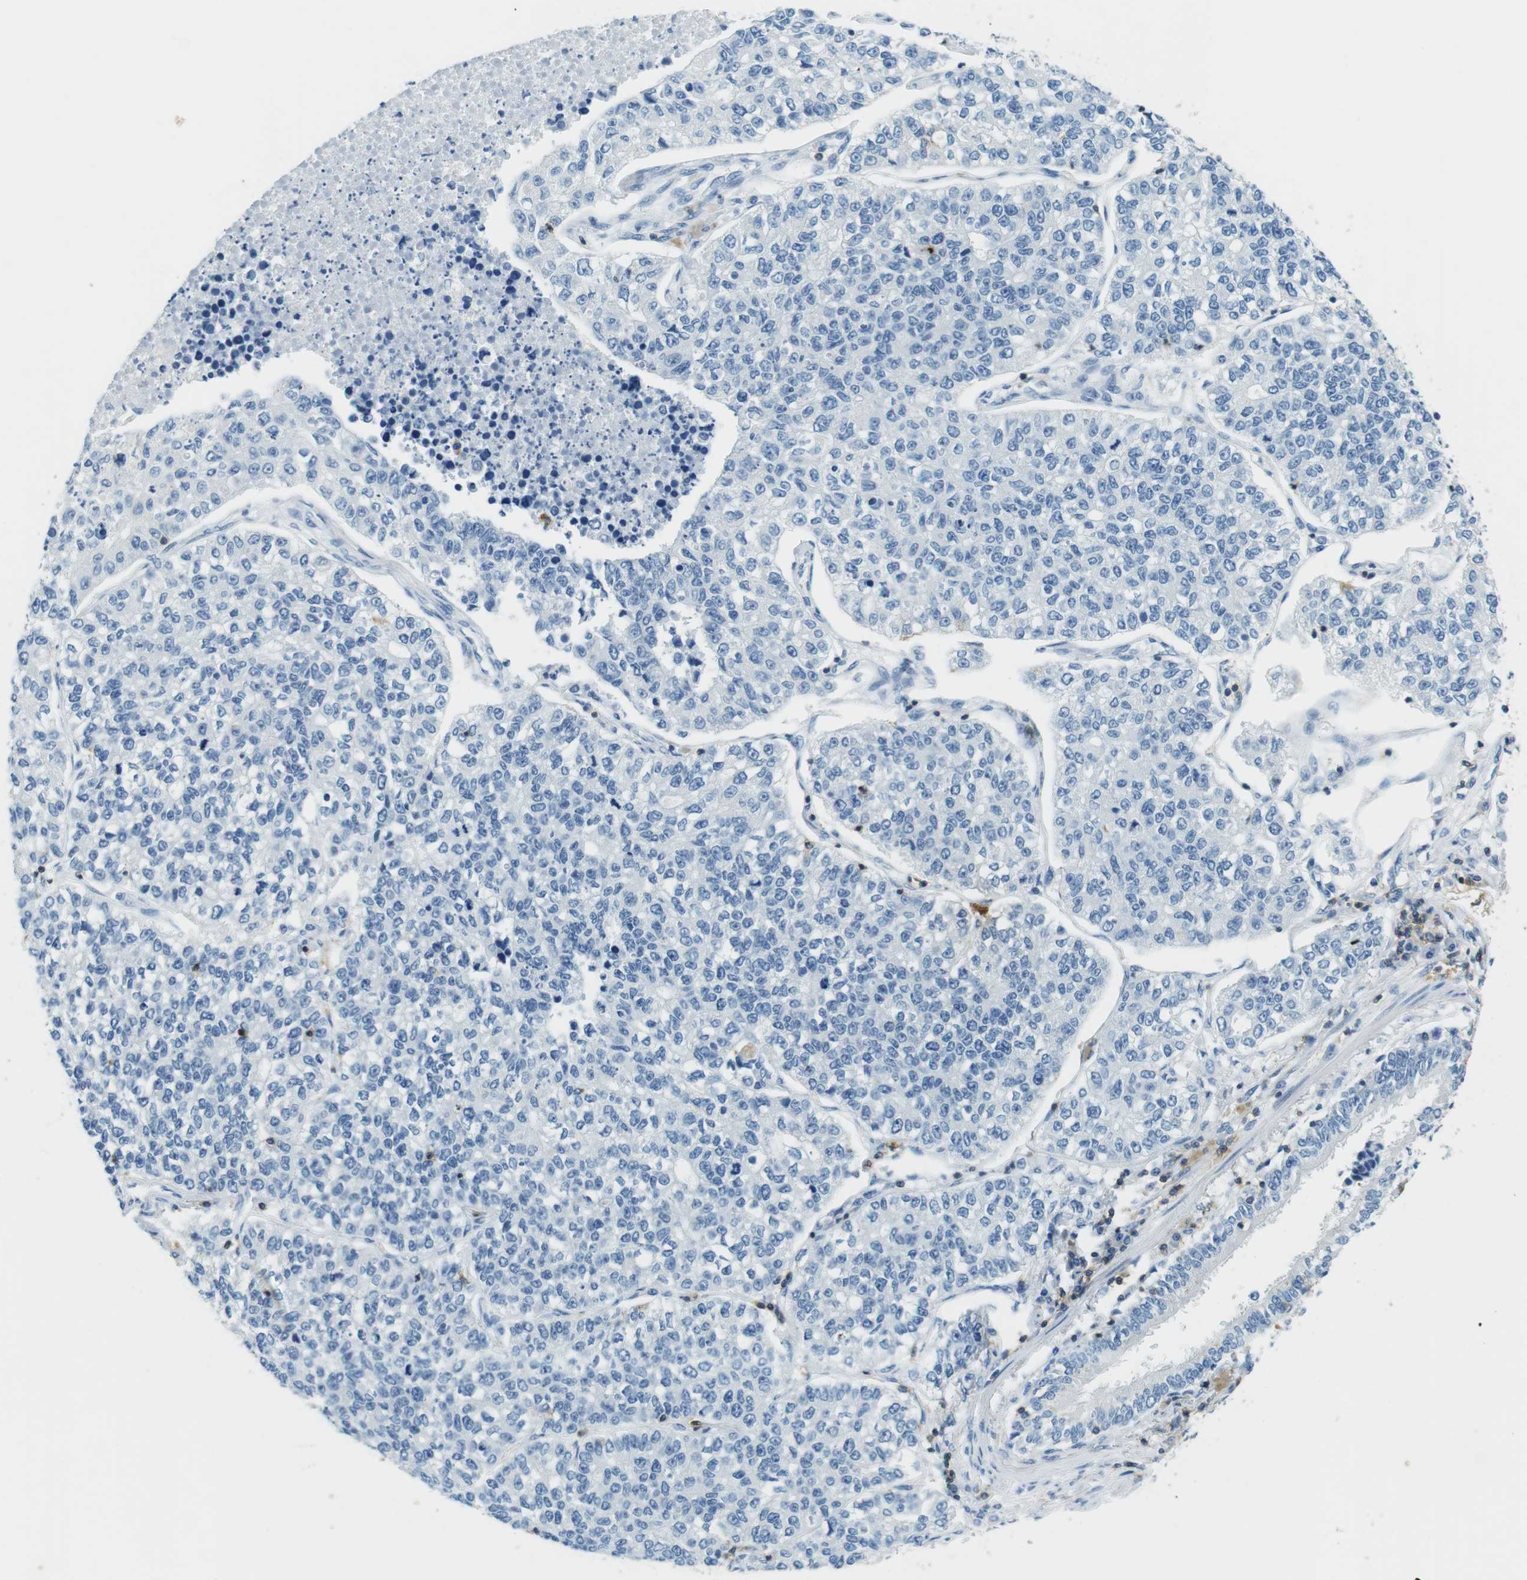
{"staining": {"intensity": "negative", "quantity": "none", "location": "none"}, "tissue": "lung cancer", "cell_type": "Tumor cells", "image_type": "cancer", "snomed": [{"axis": "morphology", "description": "Adenocarcinoma, NOS"}, {"axis": "topography", "description": "Lung"}], "caption": "A histopathology image of human lung cancer (adenocarcinoma) is negative for staining in tumor cells.", "gene": "LAT", "patient": {"sex": "male", "age": 49}}